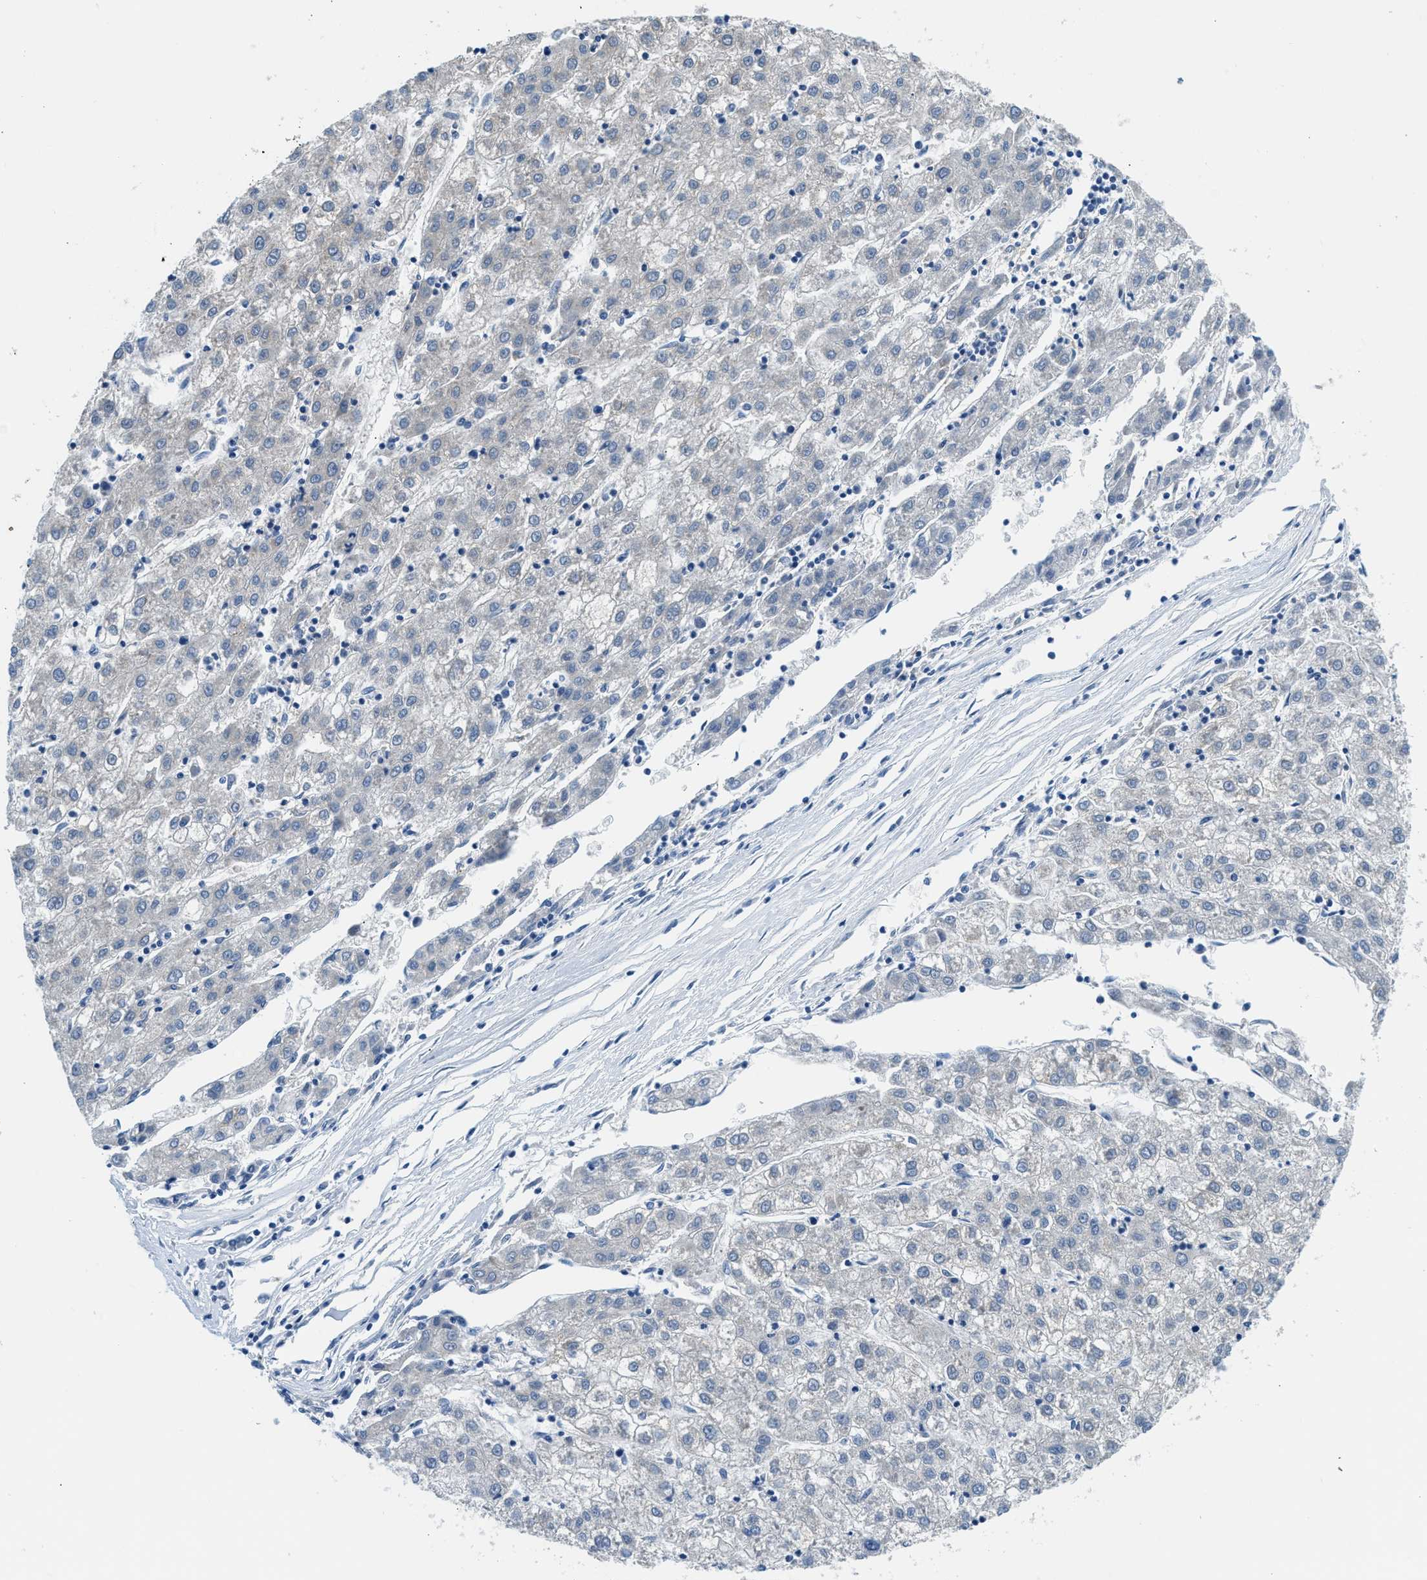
{"staining": {"intensity": "negative", "quantity": "none", "location": "none"}, "tissue": "liver cancer", "cell_type": "Tumor cells", "image_type": "cancer", "snomed": [{"axis": "morphology", "description": "Carcinoma, Hepatocellular, NOS"}, {"axis": "topography", "description": "Liver"}], "caption": "DAB immunohistochemical staining of liver hepatocellular carcinoma exhibits no significant staining in tumor cells.", "gene": "LPIN2", "patient": {"sex": "male", "age": 72}}